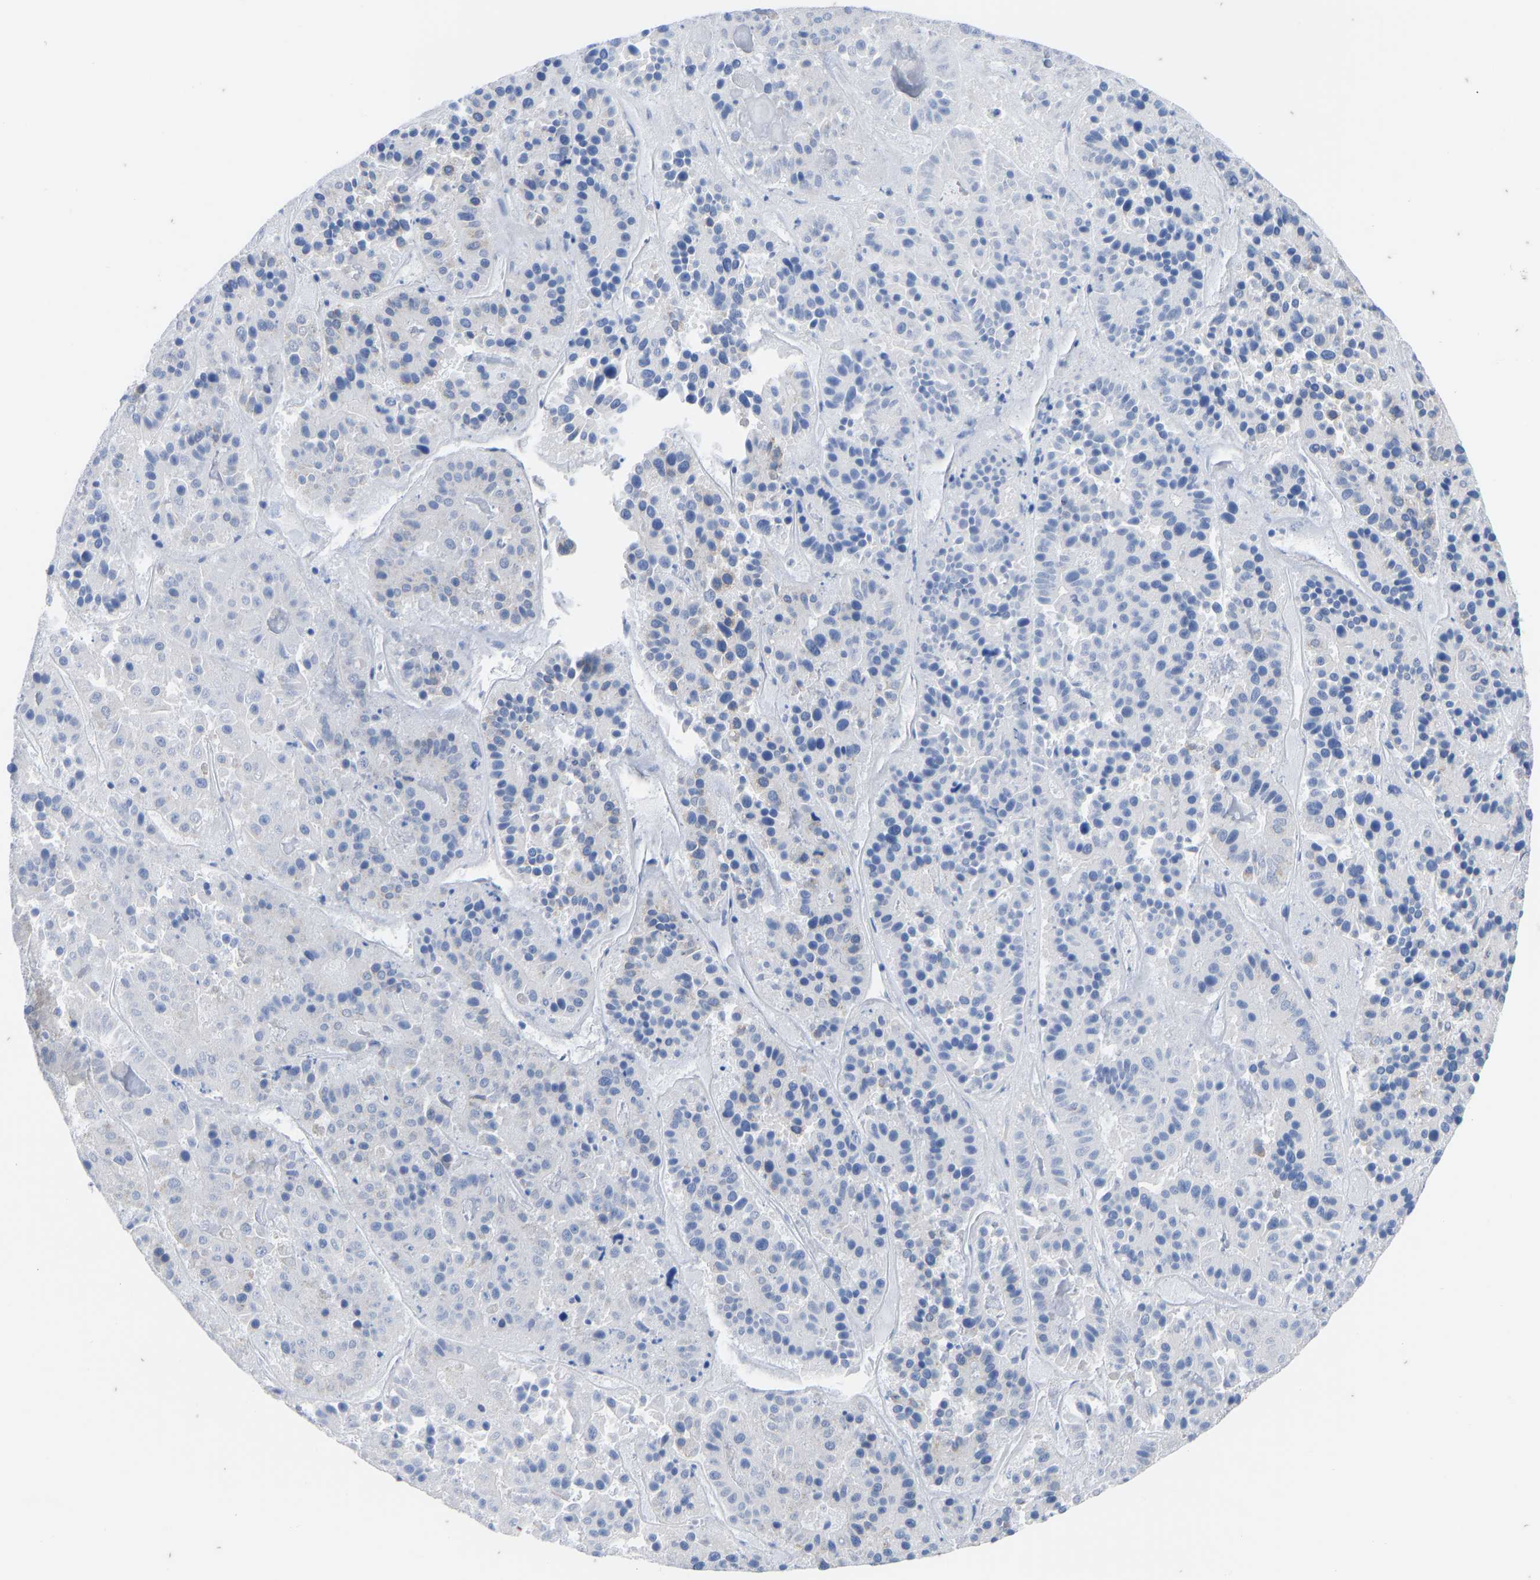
{"staining": {"intensity": "negative", "quantity": "none", "location": "none"}, "tissue": "pancreatic cancer", "cell_type": "Tumor cells", "image_type": "cancer", "snomed": [{"axis": "morphology", "description": "Adenocarcinoma, NOS"}, {"axis": "topography", "description": "Pancreas"}], "caption": "Micrograph shows no significant protein expression in tumor cells of pancreatic cancer.", "gene": "OLIG2", "patient": {"sex": "male", "age": 50}}